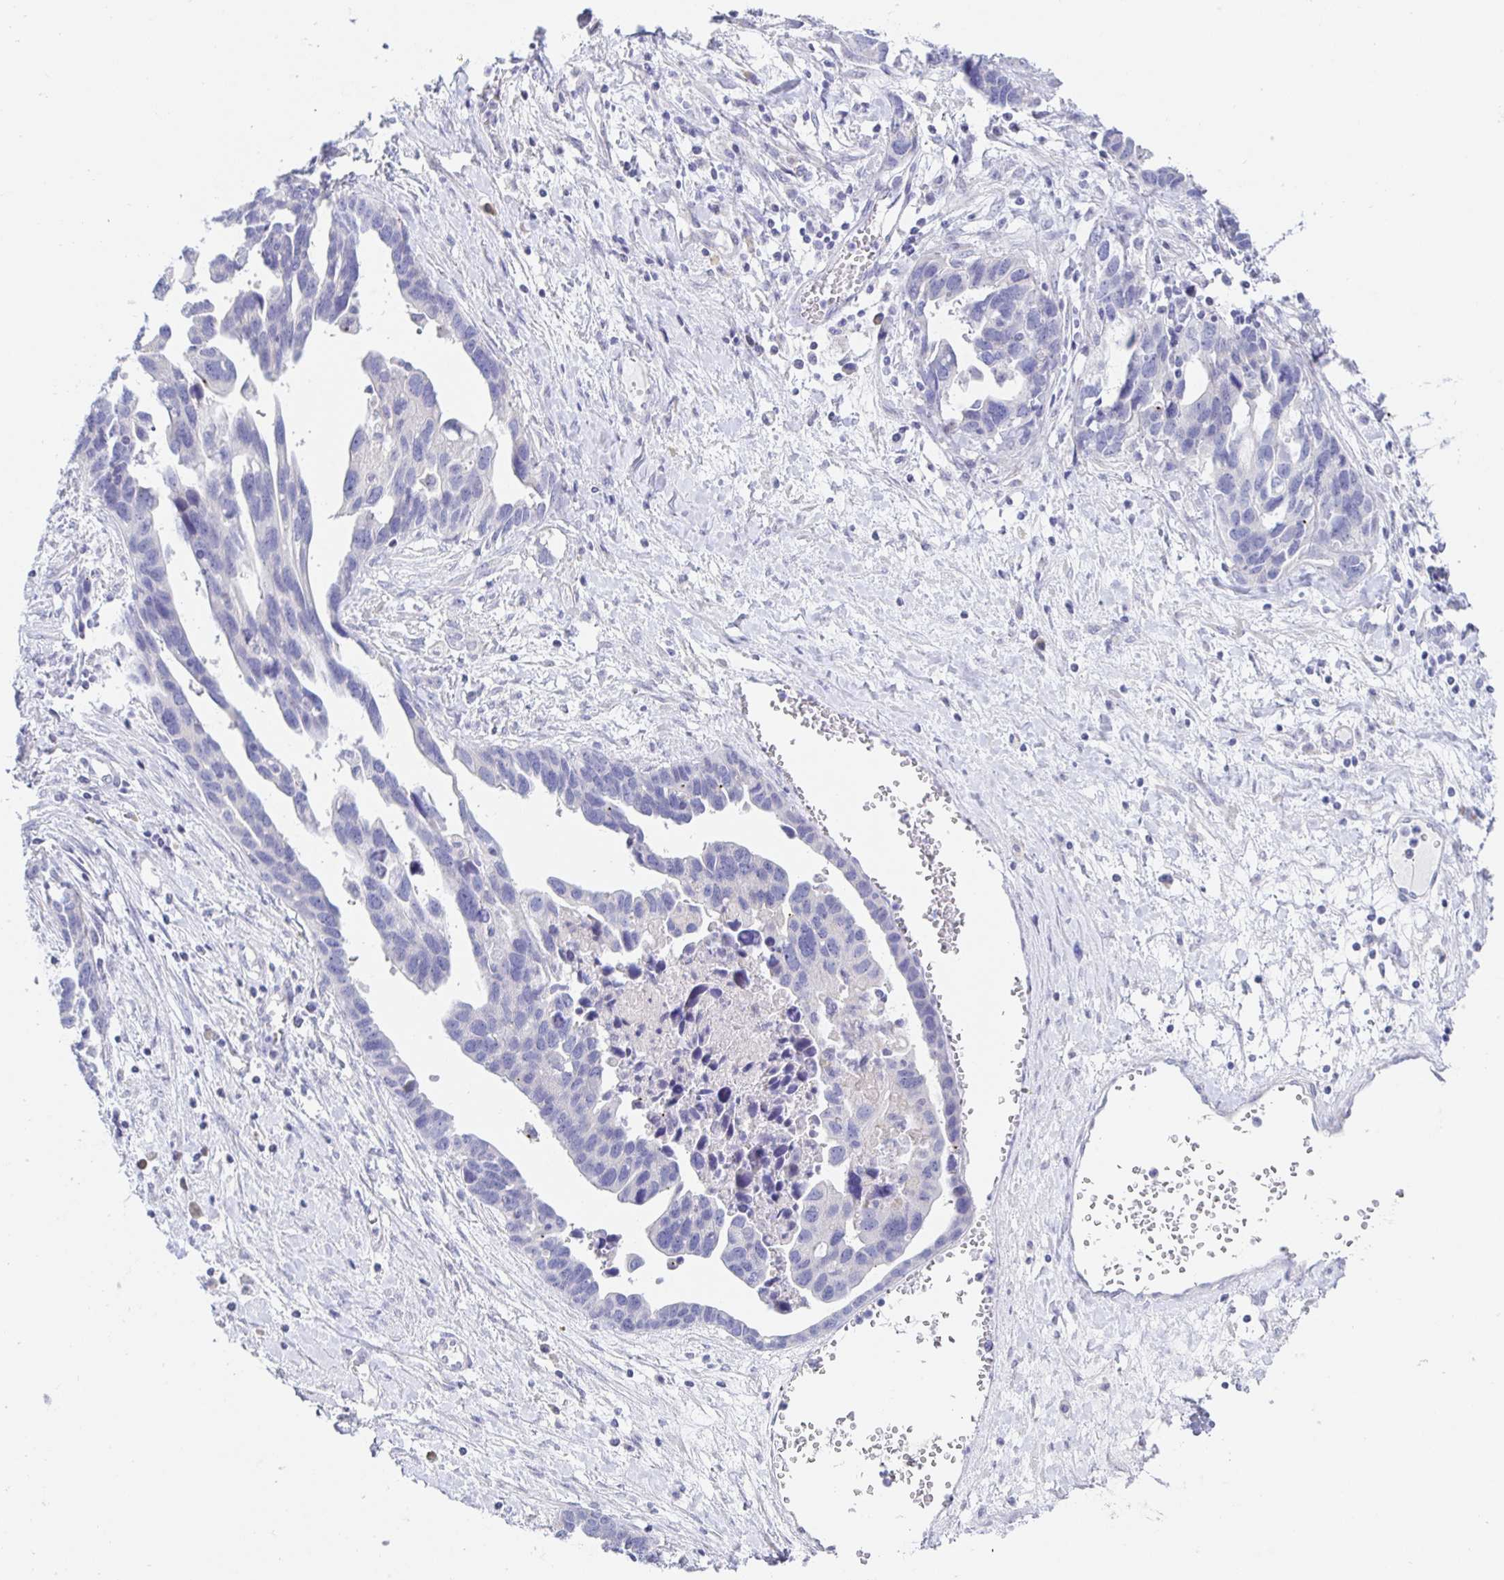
{"staining": {"intensity": "negative", "quantity": "none", "location": "none"}, "tissue": "ovarian cancer", "cell_type": "Tumor cells", "image_type": "cancer", "snomed": [{"axis": "morphology", "description": "Cystadenocarcinoma, serous, NOS"}, {"axis": "topography", "description": "Ovary"}], "caption": "The photomicrograph displays no significant positivity in tumor cells of ovarian cancer (serous cystadenocarcinoma).", "gene": "SIAH3", "patient": {"sex": "female", "age": 54}}